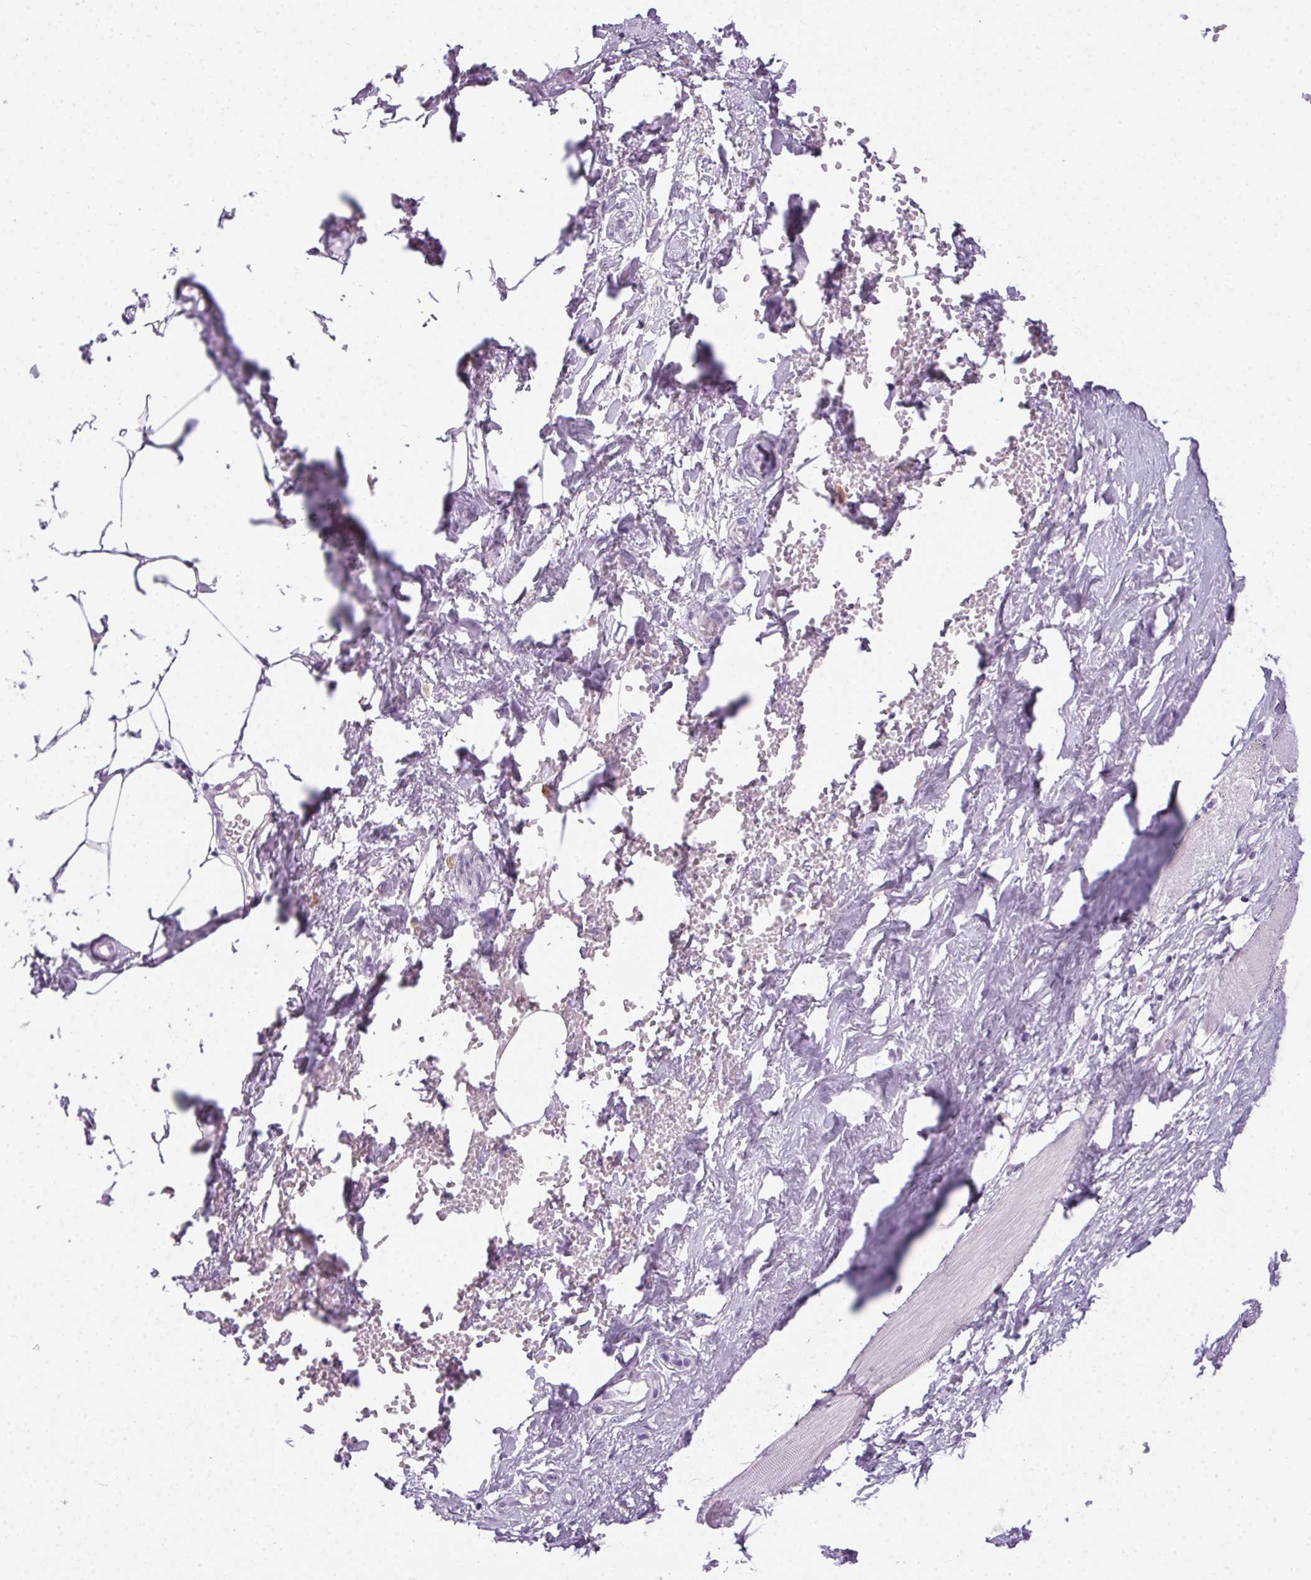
{"staining": {"intensity": "negative", "quantity": "none", "location": "none"}, "tissue": "adipose tissue", "cell_type": "Adipocytes", "image_type": "normal", "snomed": [{"axis": "morphology", "description": "Normal tissue, NOS"}, {"axis": "topography", "description": "Prostate"}, {"axis": "topography", "description": "Peripheral nerve tissue"}], "caption": "Immunohistochemistry (IHC) micrograph of benign adipose tissue stained for a protein (brown), which reveals no staining in adipocytes.", "gene": "POPDC2", "patient": {"sex": "male", "age": 55}}